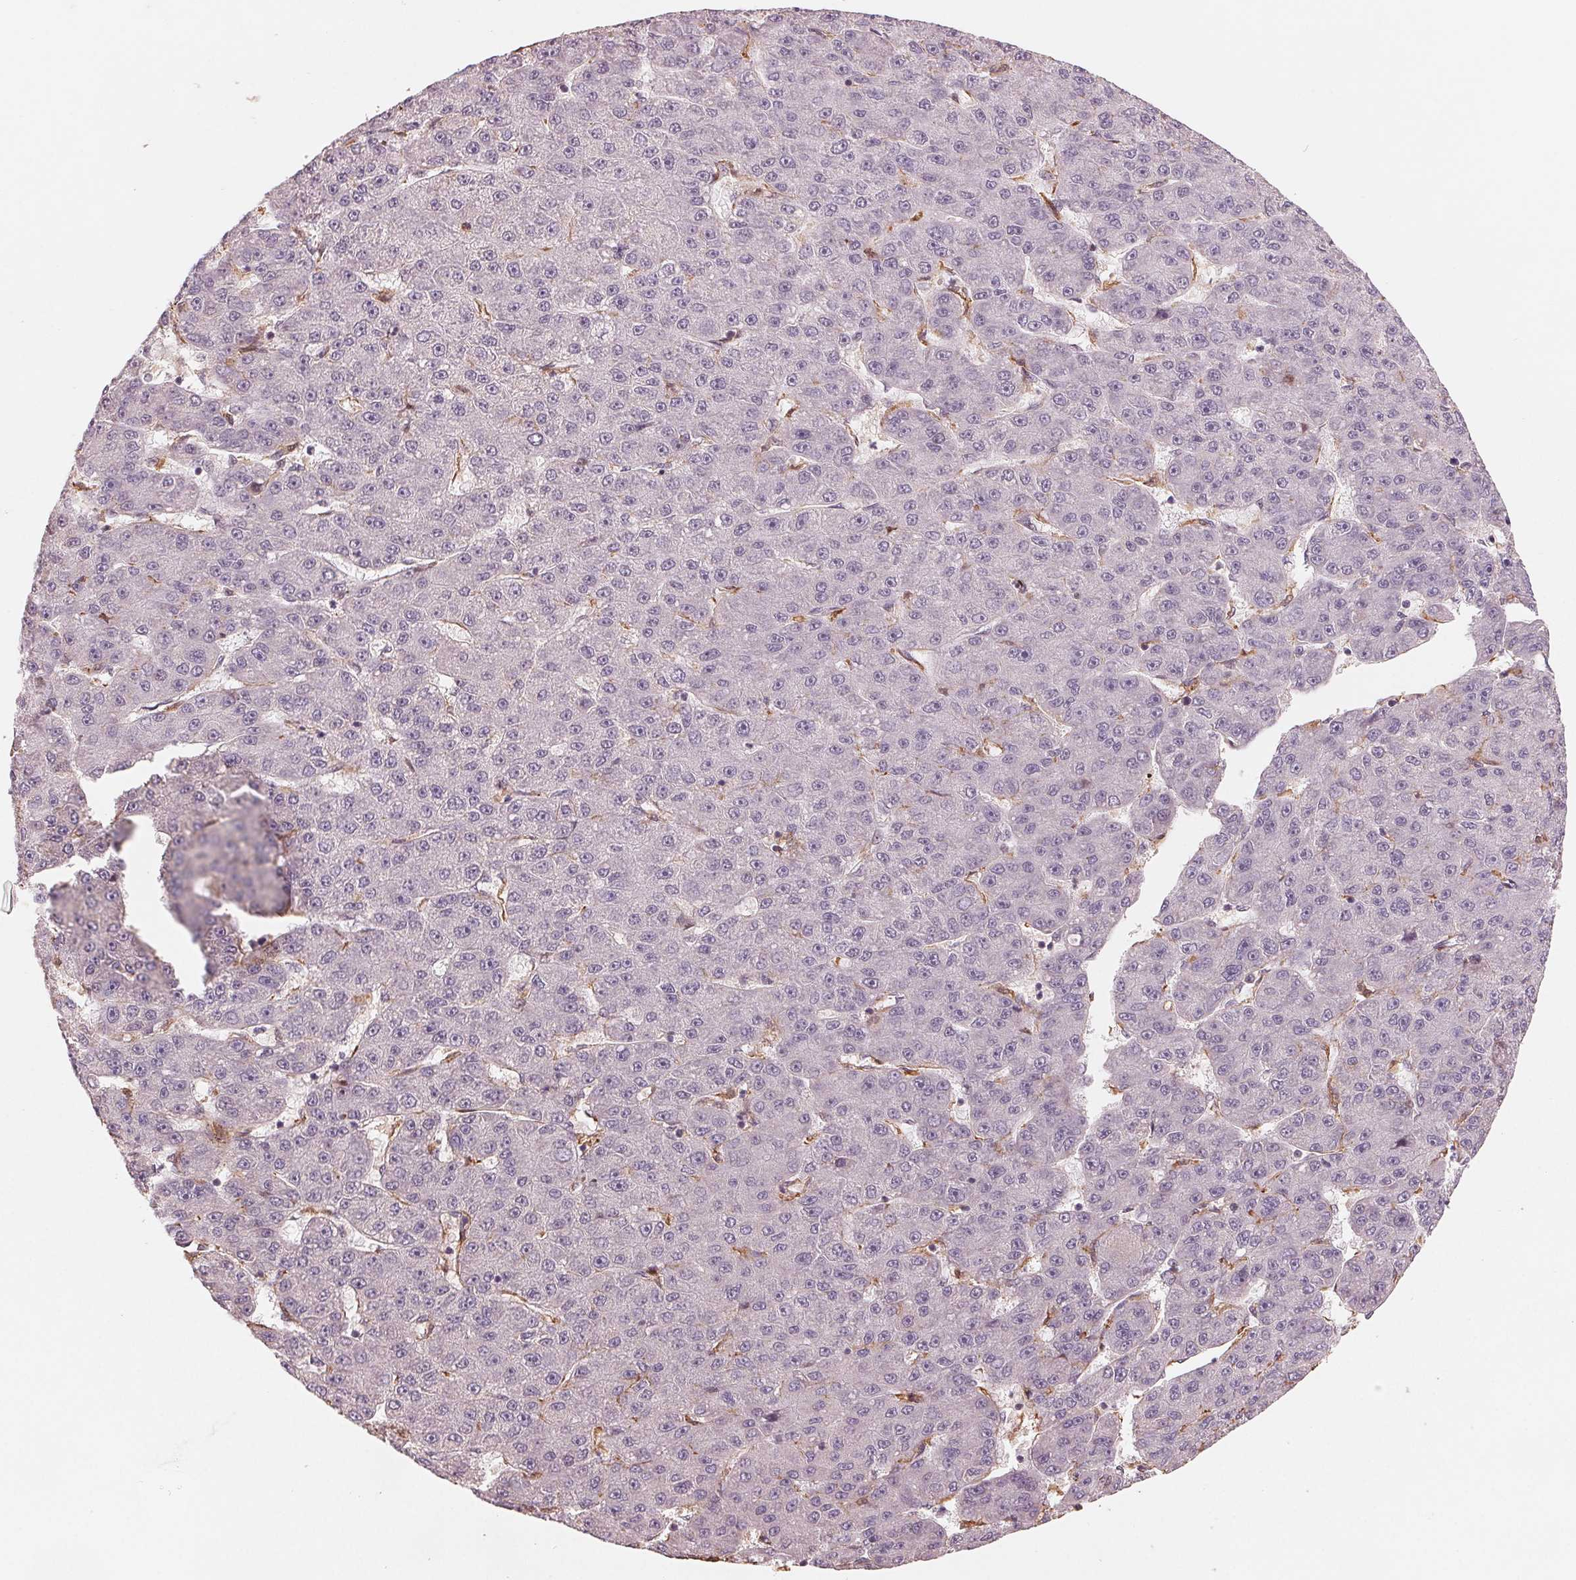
{"staining": {"intensity": "negative", "quantity": "none", "location": "none"}, "tissue": "liver cancer", "cell_type": "Tumor cells", "image_type": "cancer", "snomed": [{"axis": "morphology", "description": "Carcinoma, Hepatocellular, NOS"}, {"axis": "topography", "description": "Liver"}], "caption": "High power microscopy photomicrograph of an IHC micrograph of liver hepatocellular carcinoma, revealing no significant positivity in tumor cells. The staining was performed using DAB to visualize the protein expression in brown, while the nuclei were stained in blue with hematoxylin (Magnification: 20x).", "gene": "IL9R", "patient": {"sex": "male", "age": 67}}